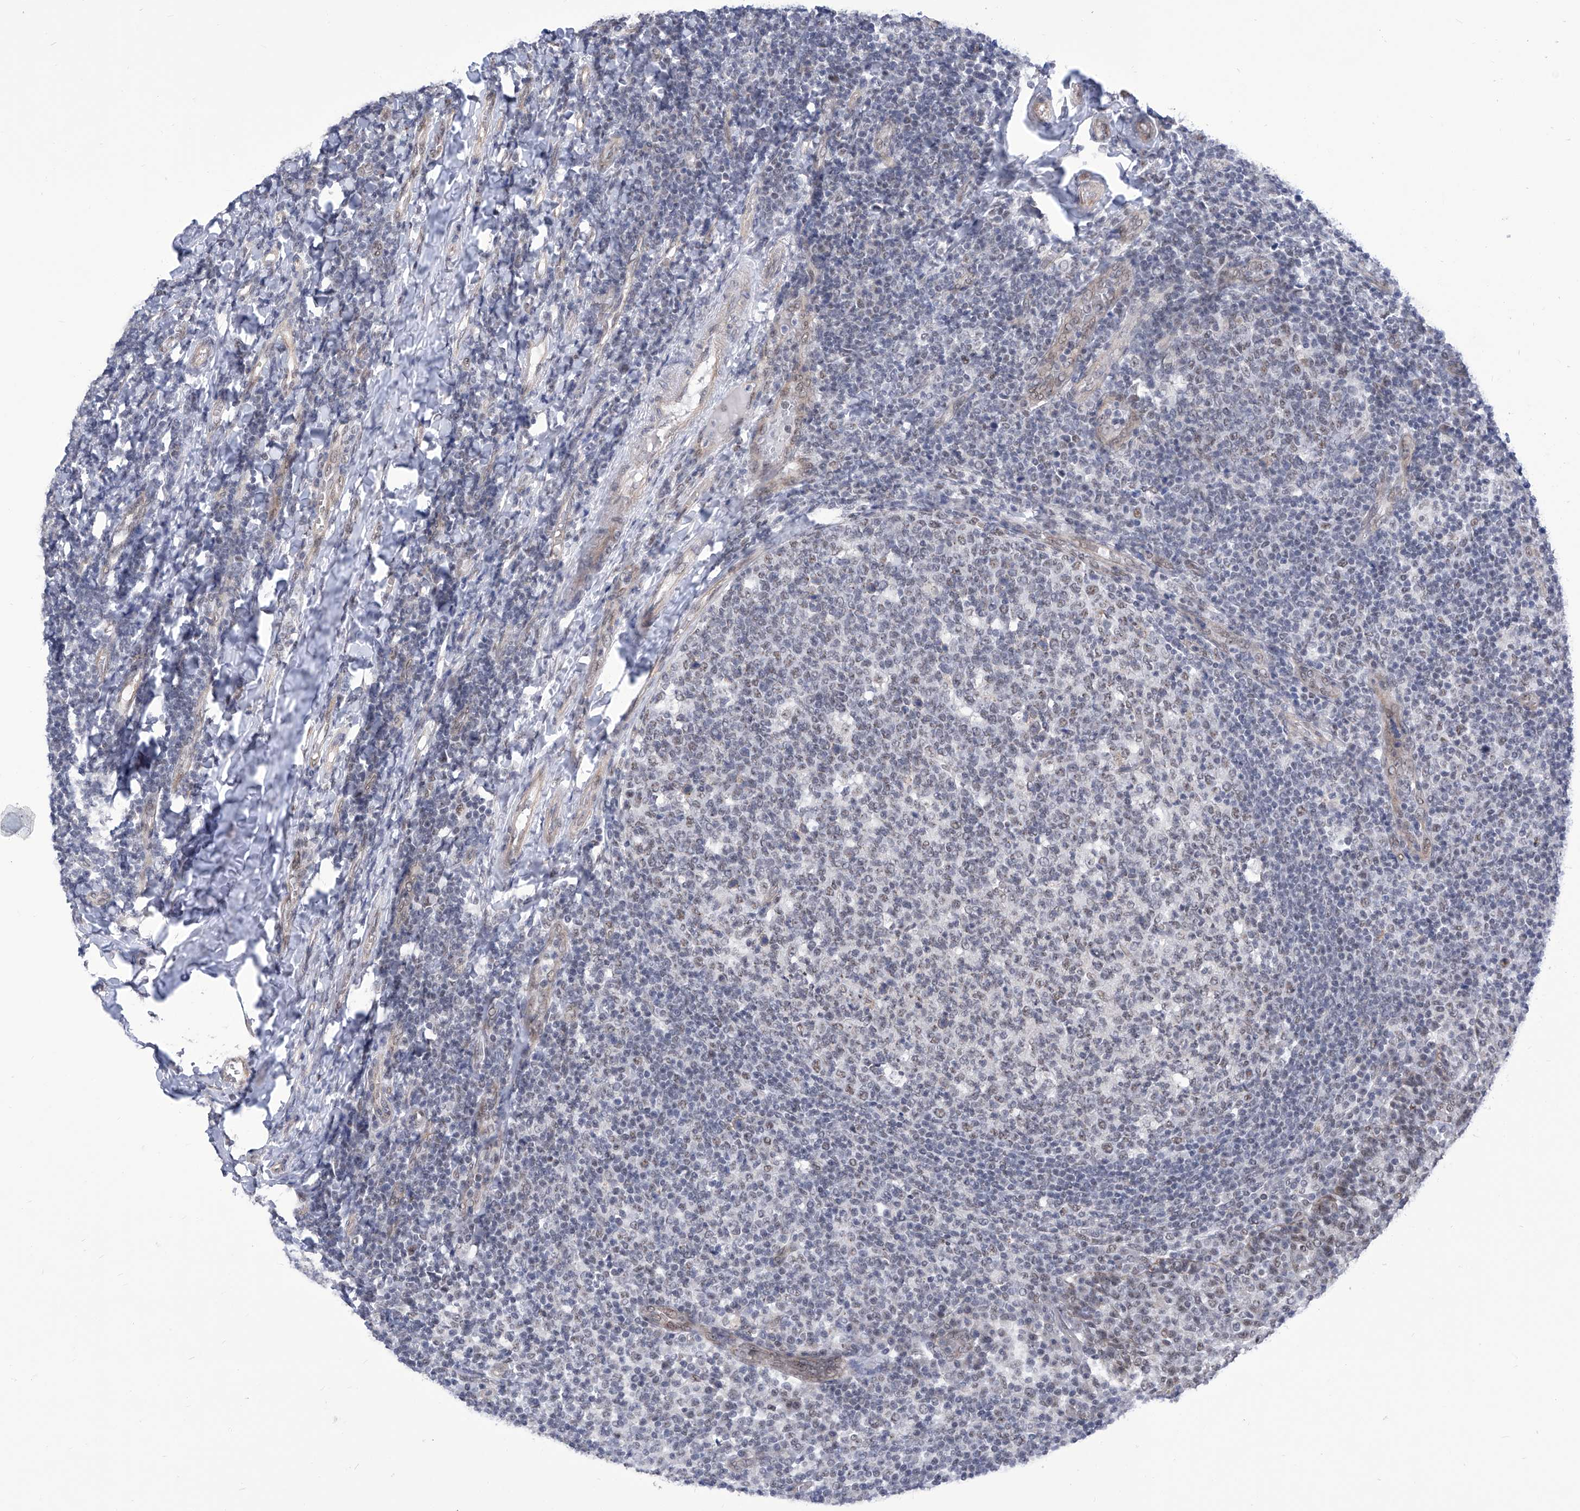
{"staining": {"intensity": "weak", "quantity": "<25%", "location": "nuclear"}, "tissue": "tonsil", "cell_type": "Germinal center cells", "image_type": "normal", "snomed": [{"axis": "morphology", "description": "Normal tissue, NOS"}, {"axis": "topography", "description": "Tonsil"}], "caption": "This is a micrograph of IHC staining of normal tonsil, which shows no staining in germinal center cells.", "gene": "SART1", "patient": {"sex": "female", "age": 19}}